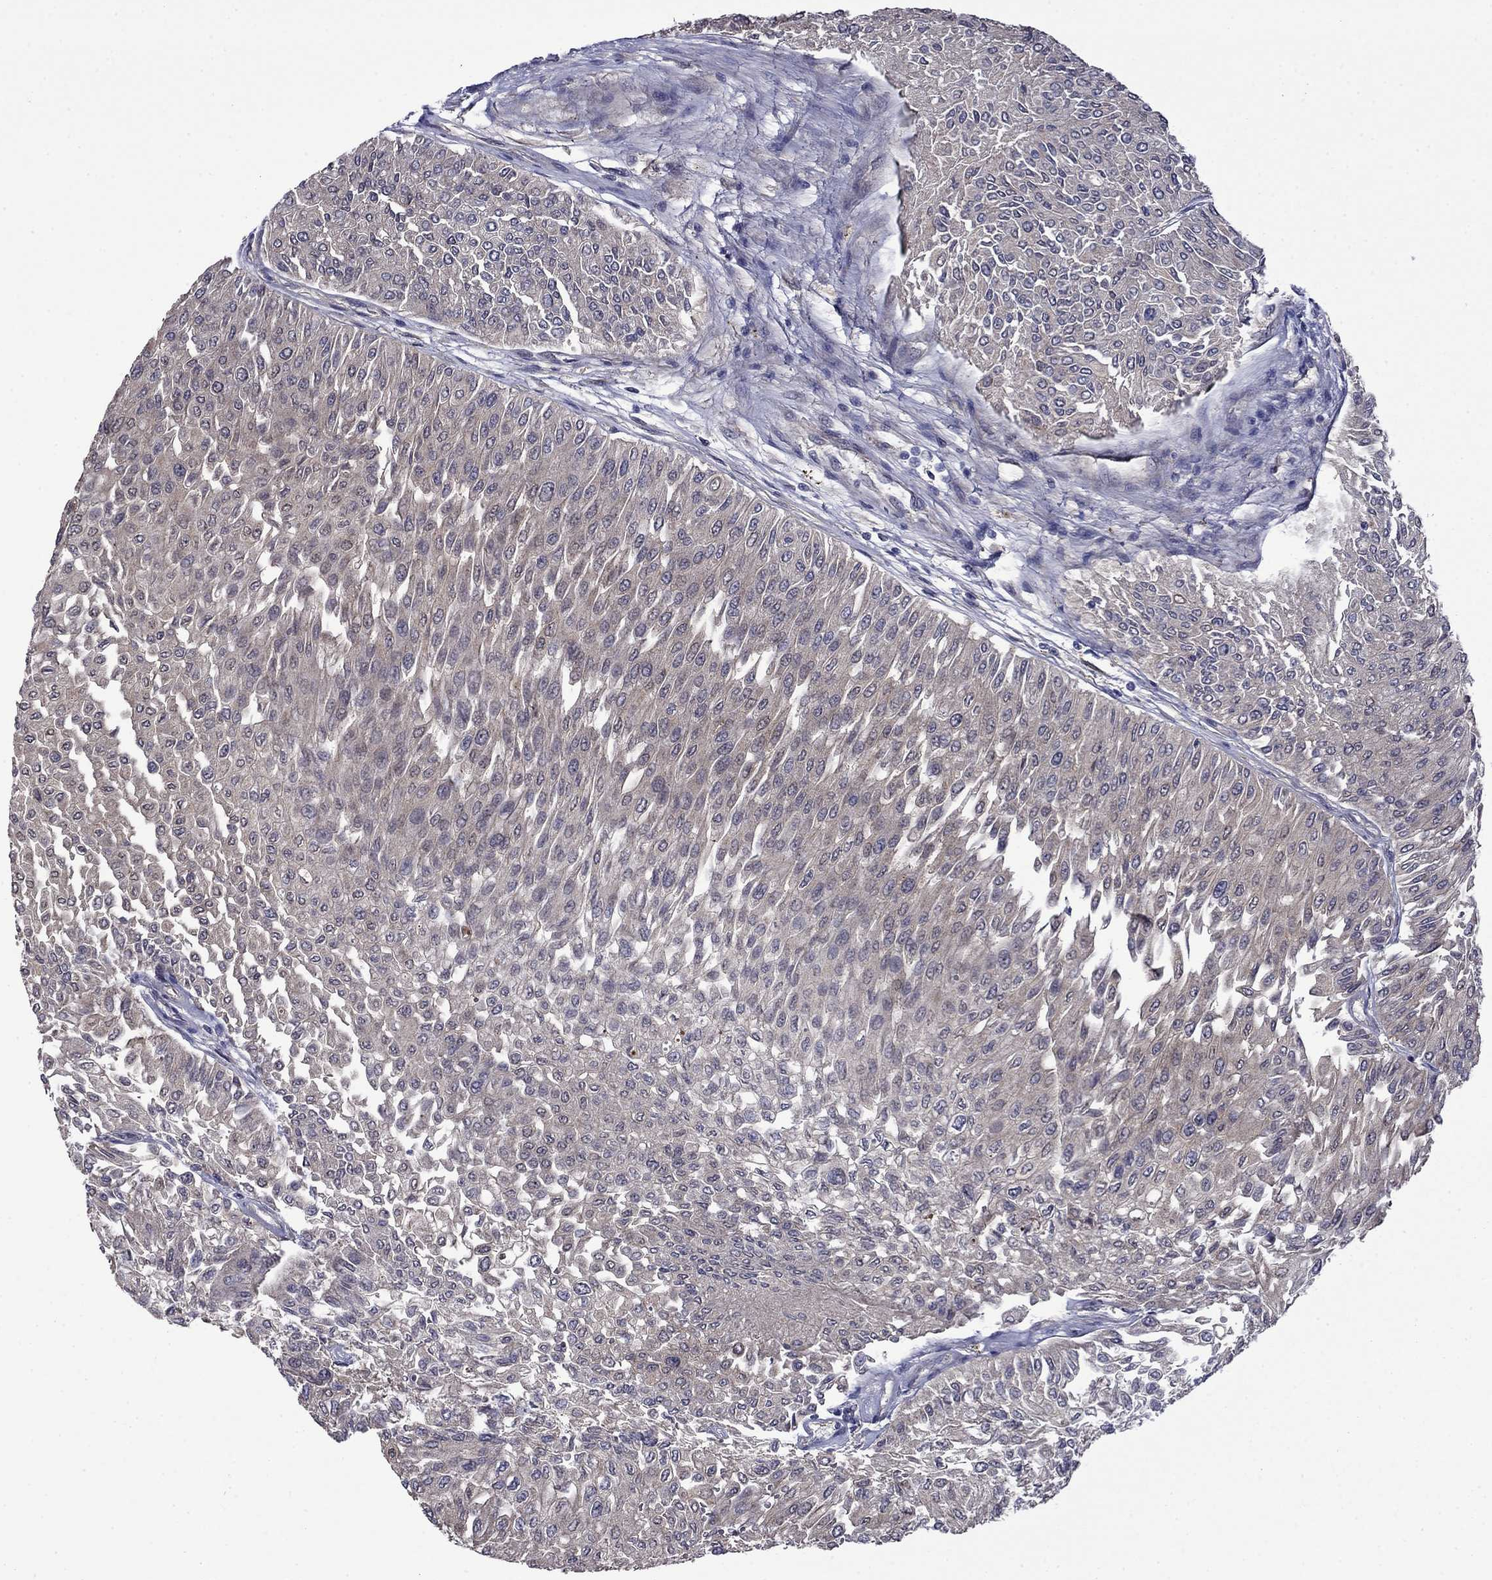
{"staining": {"intensity": "negative", "quantity": "none", "location": "none"}, "tissue": "urothelial cancer", "cell_type": "Tumor cells", "image_type": "cancer", "snomed": [{"axis": "morphology", "description": "Urothelial carcinoma, Low grade"}, {"axis": "topography", "description": "Urinary bladder"}], "caption": "Protein analysis of urothelial cancer demonstrates no significant staining in tumor cells.", "gene": "TPMT", "patient": {"sex": "male", "age": 67}}